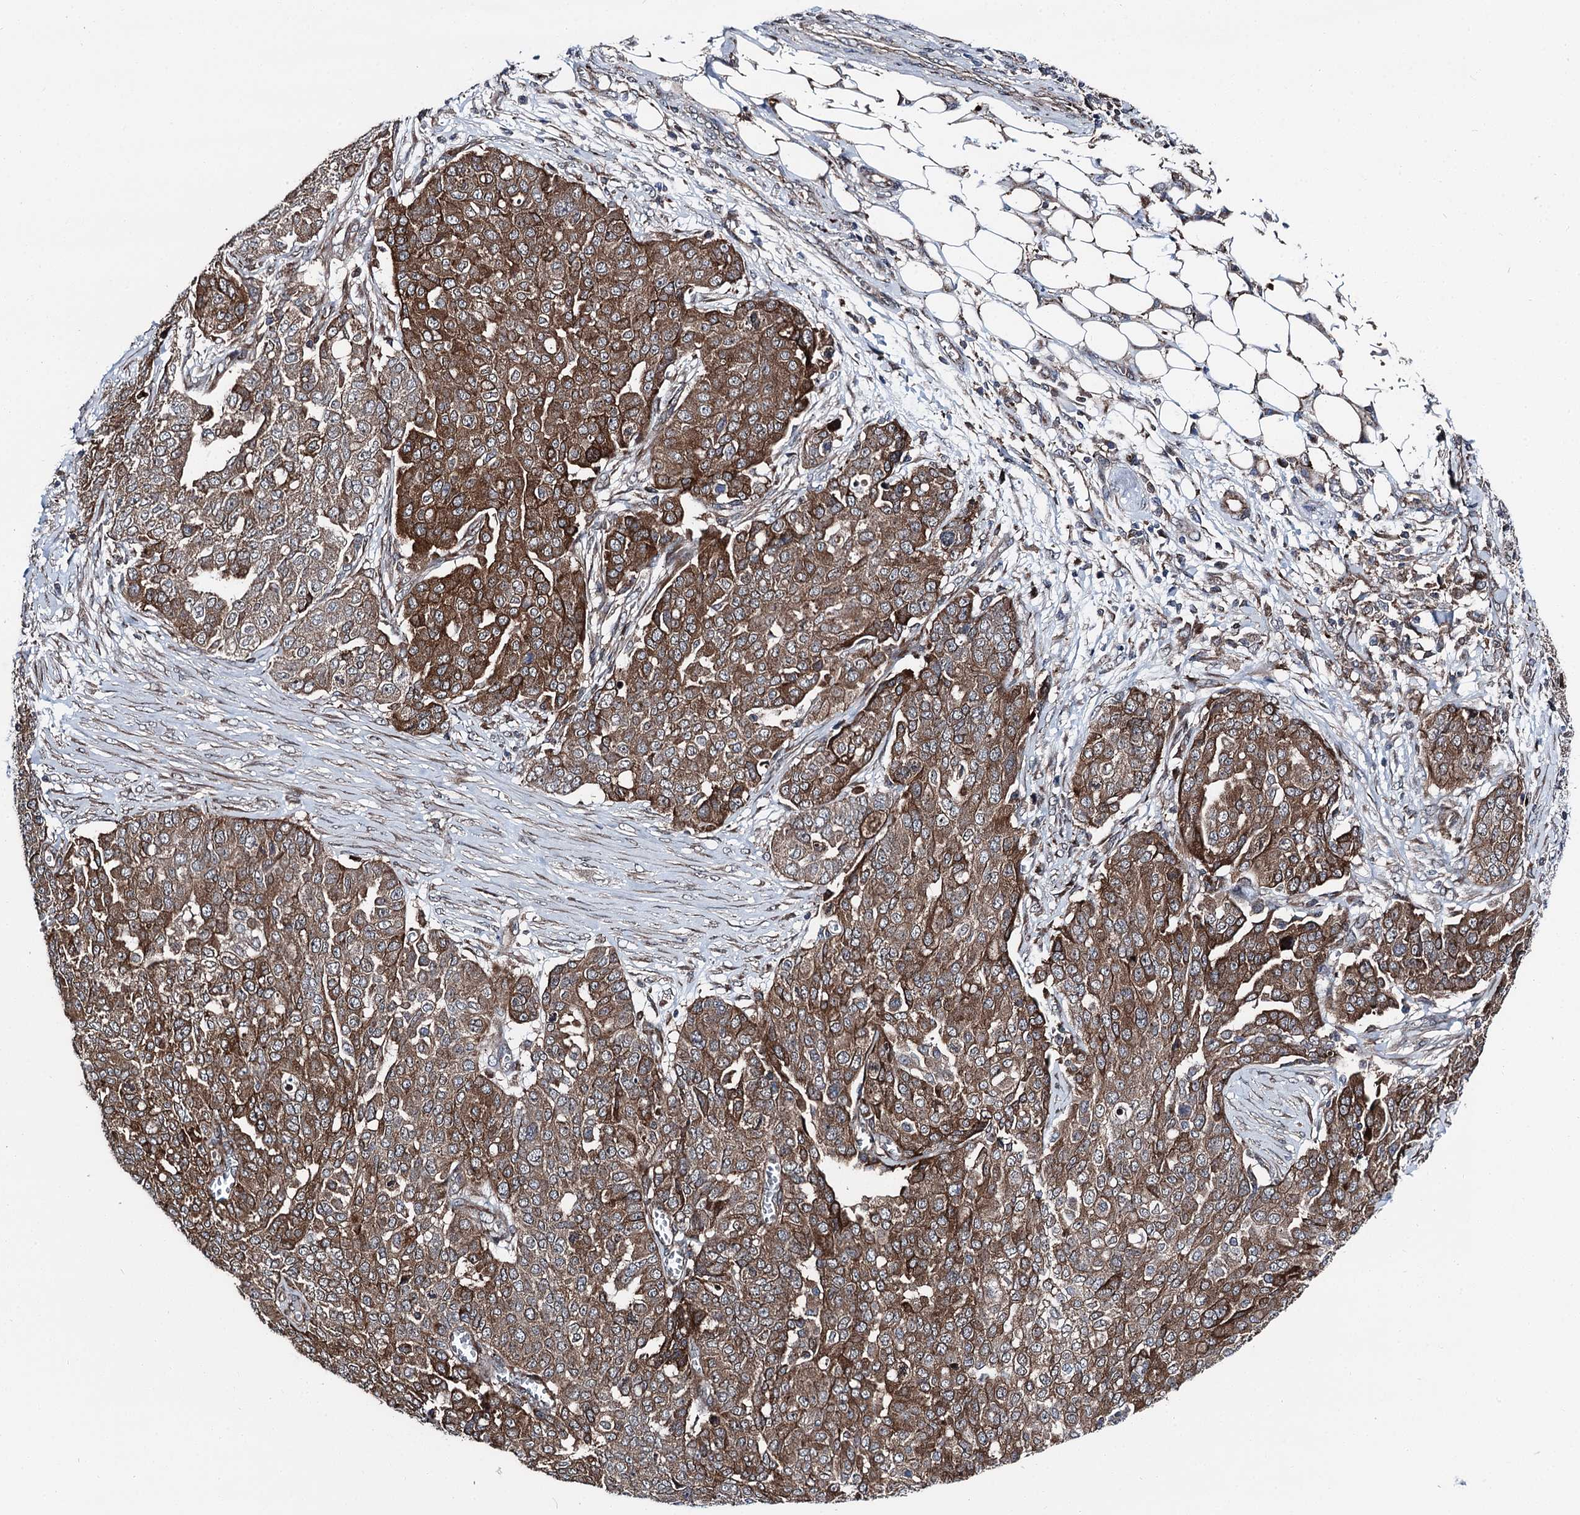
{"staining": {"intensity": "moderate", "quantity": ">75%", "location": "cytoplasmic/membranous"}, "tissue": "ovarian cancer", "cell_type": "Tumor cells", "image_type": "cancer", "snomed": [{"axis": "morphology", "description": "Cystadenocarcinoma, serous, NOS"}, {"axis": "topography", "description": "Soft tissue"}, {"axis": "topography", "description": "Ovary"}], "caption": "IHC of ovarian serous cystadenocarcinoma reveals medium levels of moderate cytoplasmic/membranous expression in about >75% of tumor cells. Immunohistochemistry (ihc) stains the protein of interest in brown and the nuclei are stained blue.", "gene": "POLR1D", "patient": {"sex": "female", "age": 57}}